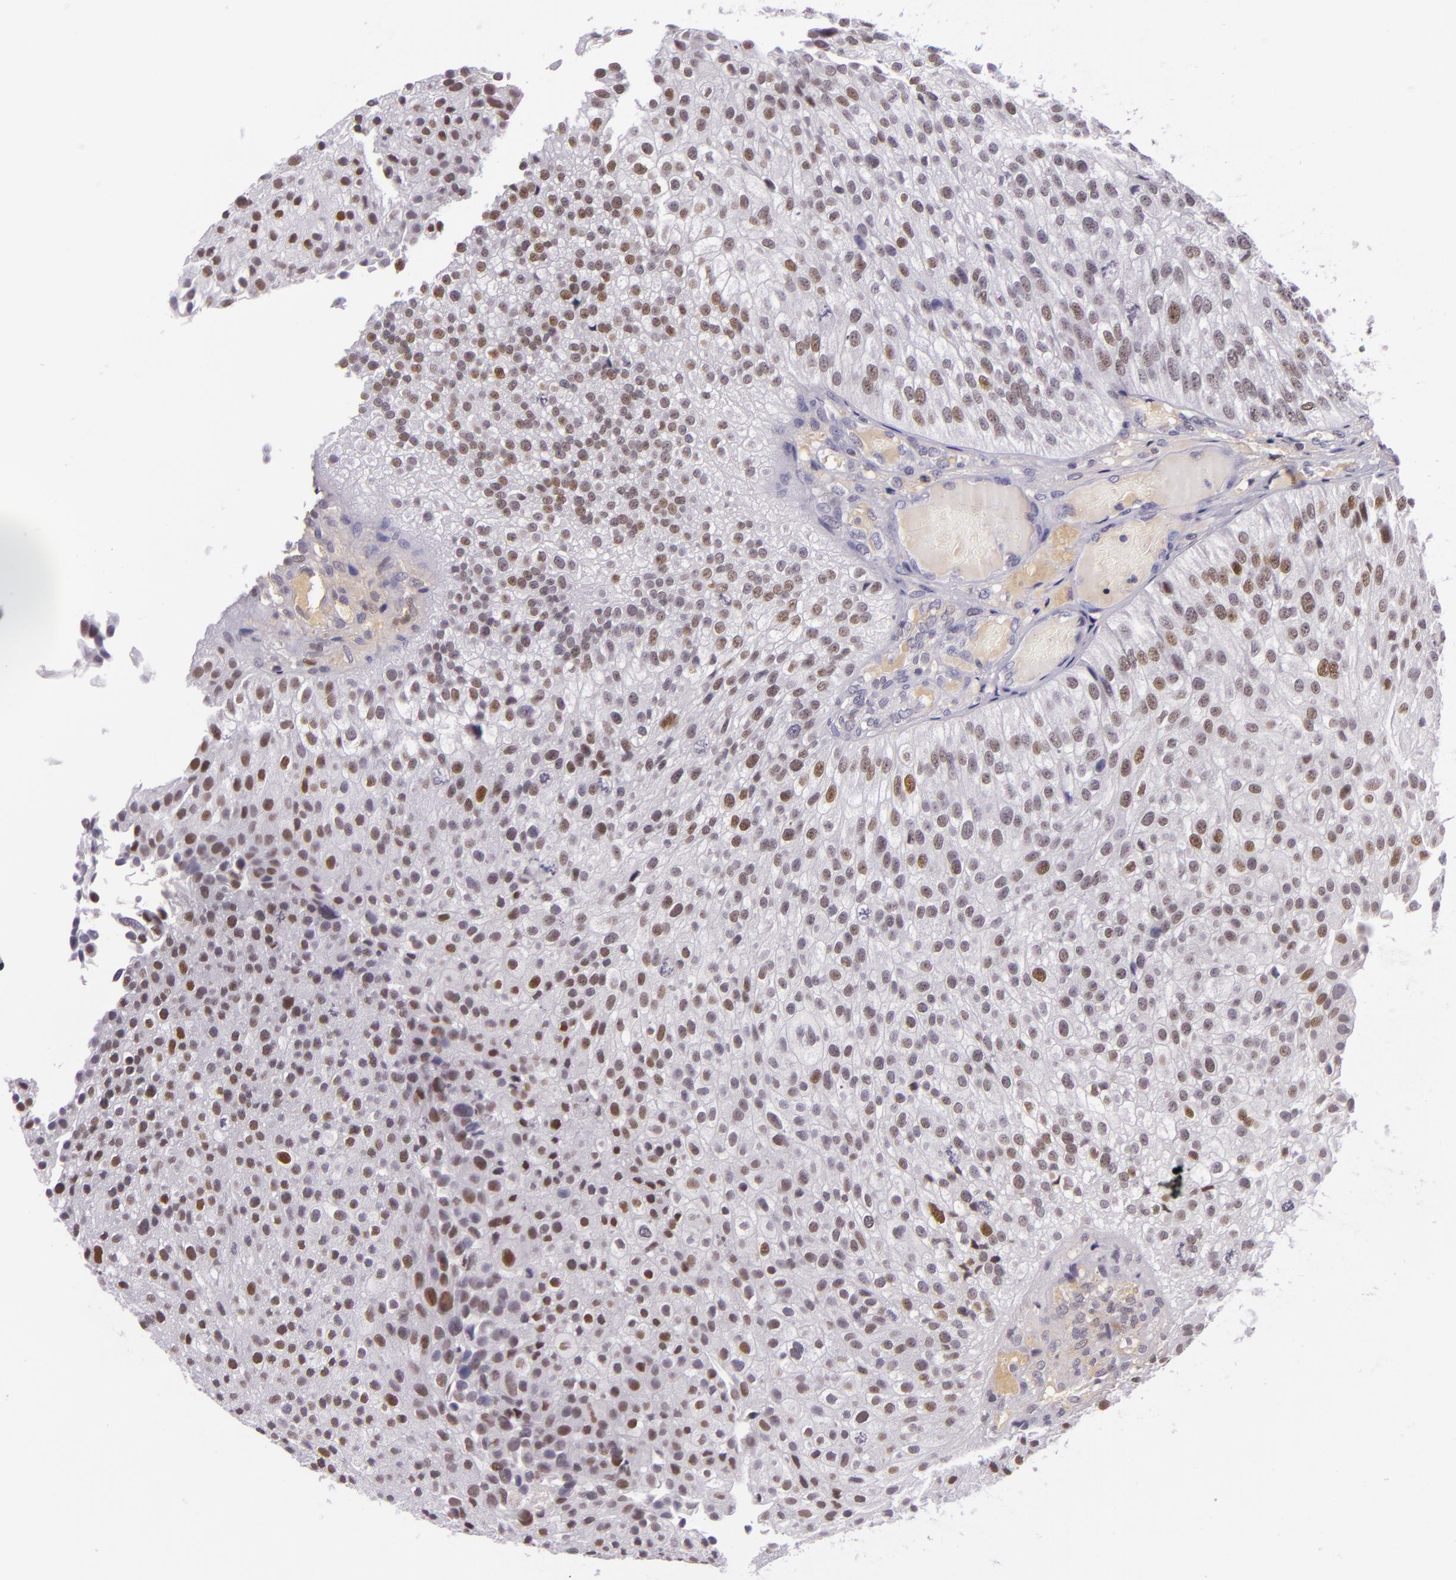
{"staining": {"intensity": "moderate", "quantity": "25%-75%", "location": "cytoplasmic/membranous"}, "tissue": "urothelial cancer", "cell_type": "Tumor cells", "image_type": "cancer", "snomed": [{"axis": "morphology", "description": "Urothelial carcinoma, Low grade"}, {"axis": "topography", "description": "Urinary bladder"}], "caption": "DAB immunohistochemical staining of human low-grade urothelial carcinoma displays moderate cytoplasmic/membranous protein staining in approximately 25%-75% of tumor cells.", "gene": "CHEK2", "patient": {"sex": "female", "age": 89}}